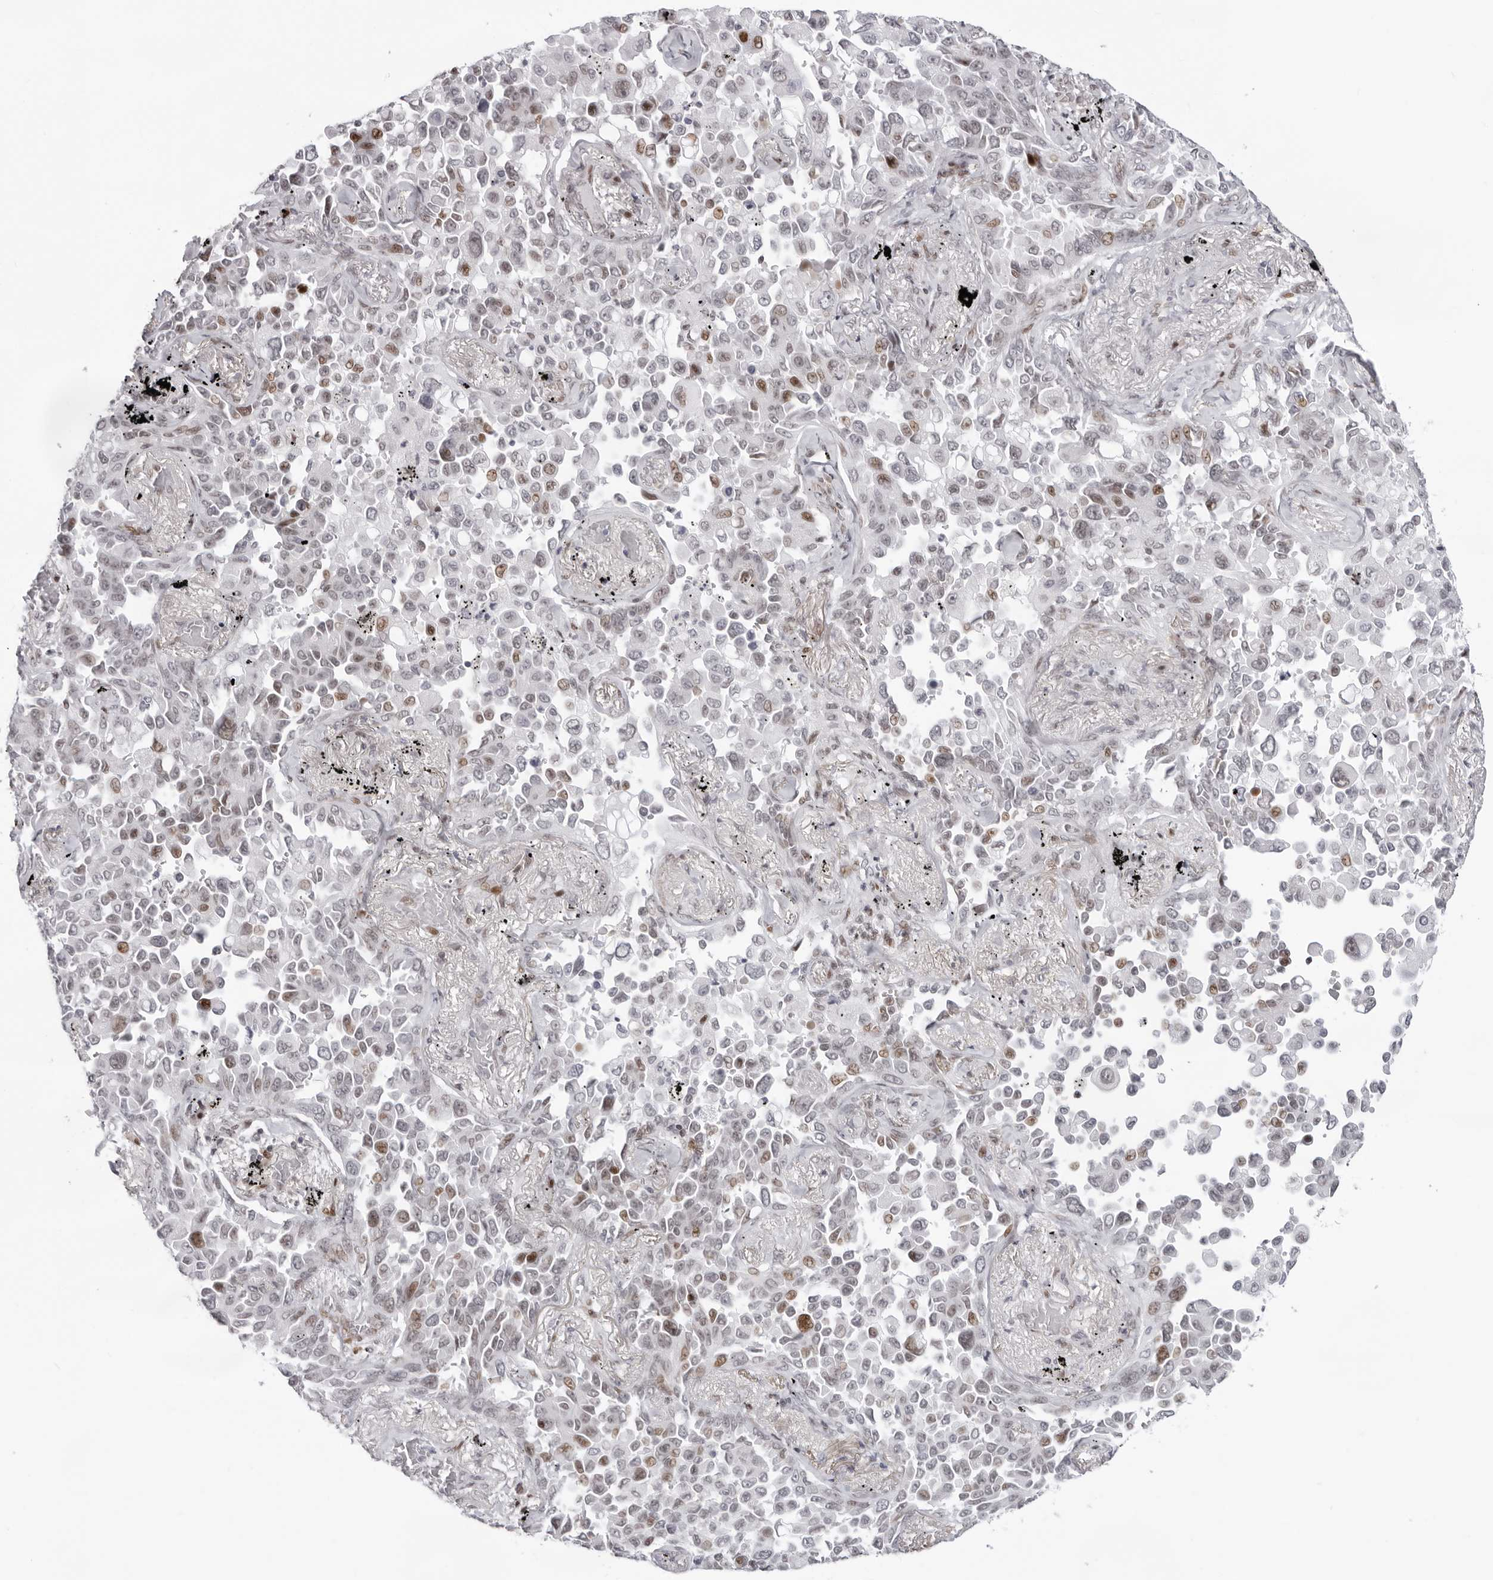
{"staining": {"intensity": "moderate", "quantity": "25%-75%", "location": "nuclear"}, "tissue": "lung cancer", "cell_type": "Tumor cells", "image_type": "cancer", "snomed": [{"axis": "morphology", "description": "Adenocarcinoma, NOS"}, {"axis": "topography", "description": "Lung"}], "caption": "This is a histology image of IHC staining of lung cancer (adenocarcinoma), which shows moderate positivity in the nuclear of tumor cells.", "gene": "NTPCR", "patient": {"sex": "female", "age": 67}}